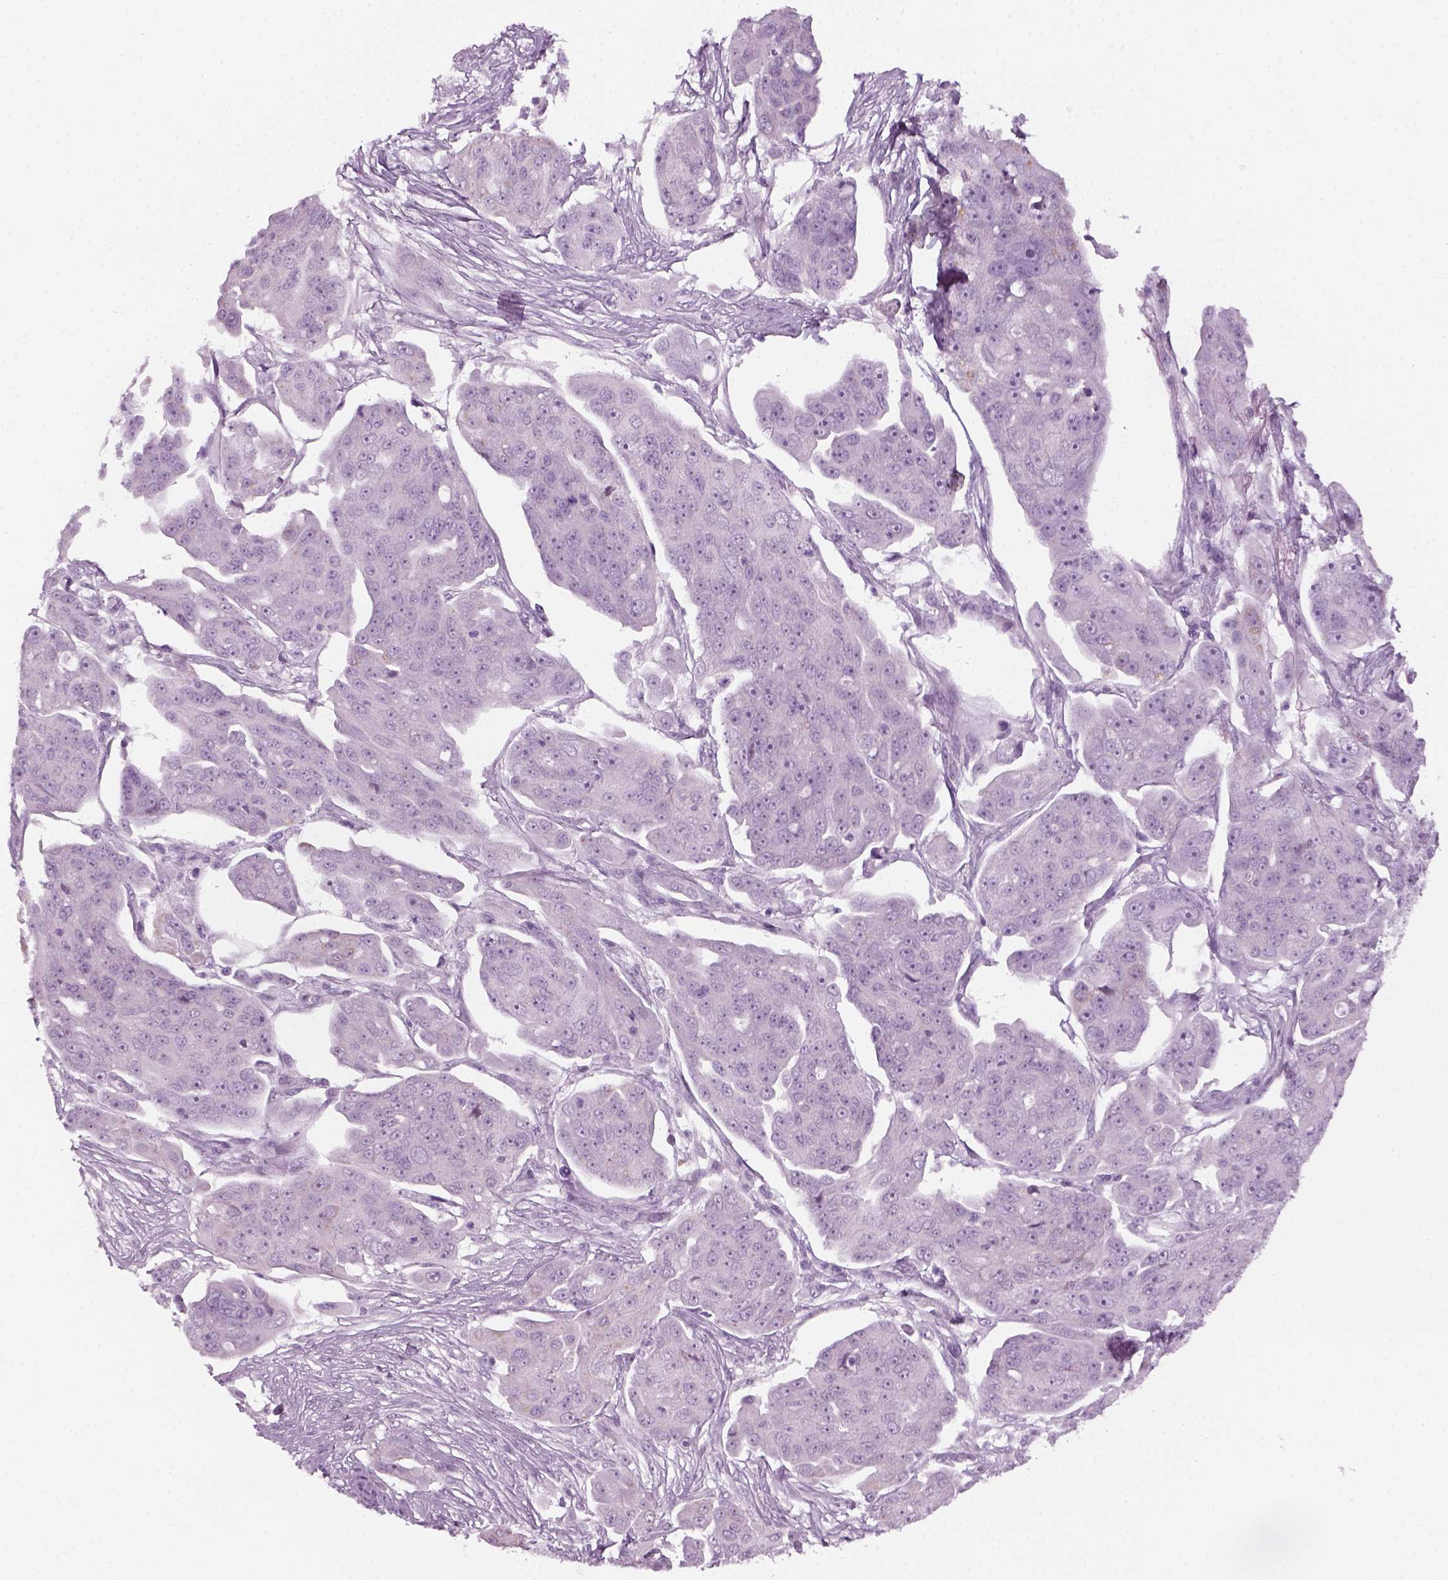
{"staining": {"intensity": "negative", "quantity": "none", "location": "none"}, "tissue": "ovarian cancer", "cell_type": "Tumor cells", "image_type": "cancer", "snomed": [{"axis": "morphology", "description": "Carcinoma, endometroid"}, {"axis": "topography", "description": "Ovary"}], "caption": "The micrograph reveals no staining of tumor cells in endometroid carcinoma (ovarian). The staining was performed using DAB (3,3'-diaminobenzidine) to visualize the protein expression in brown, while the nuclei were stained in blue with hematoxylin (Magnification: 20x).", "gene": "KRT75", "patient": {"sex": "female", "age": 70}}